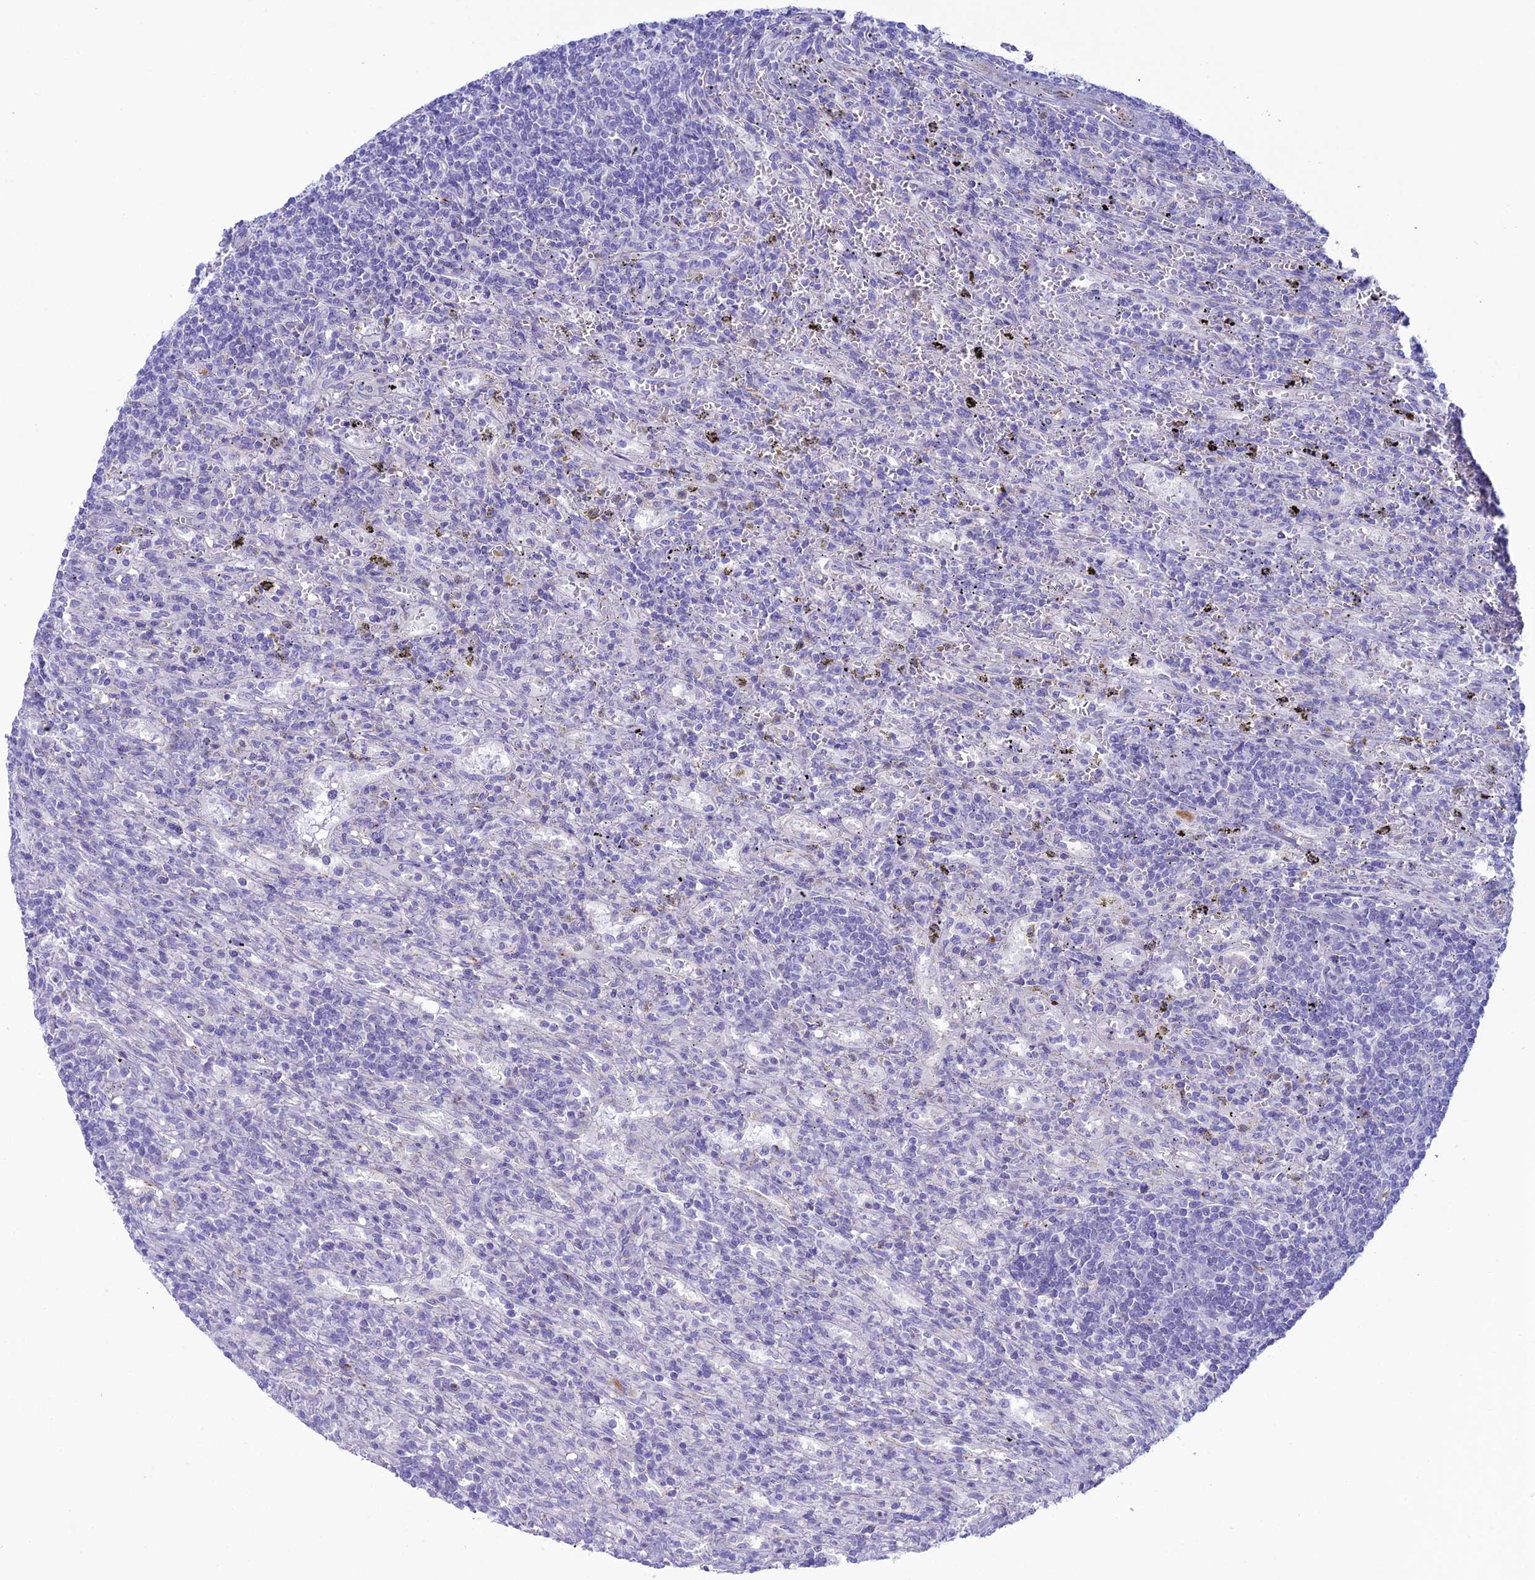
{"staining": {"intensity": "negative", "quantity": "none", "location": "none"}, "tissue": "lymphoma", "cell_type": "Tumor cells", "image_type": "cancer", "snomed": [{"axis": "morphology", "description": "Malignant lymphoma, non-Hodgkin's type, Low grade"}, {"axis": "topography", "description": "Spleen"}], "caption": "An IHC image of malignant lymphoma, non-Hodgkin's type (low-grade) is shown. There is no staining in tumor cells of malignant lymphoma, non-Hodgkin's type (low-grade). The staining was performed using DAB to visualize the protein expression in brown, while the nuclei were stained in blue with hematoxylin (Magnification: 20x).", "gene": "CDC42EP5", "patient": {"sex": "male", "age": 76}}